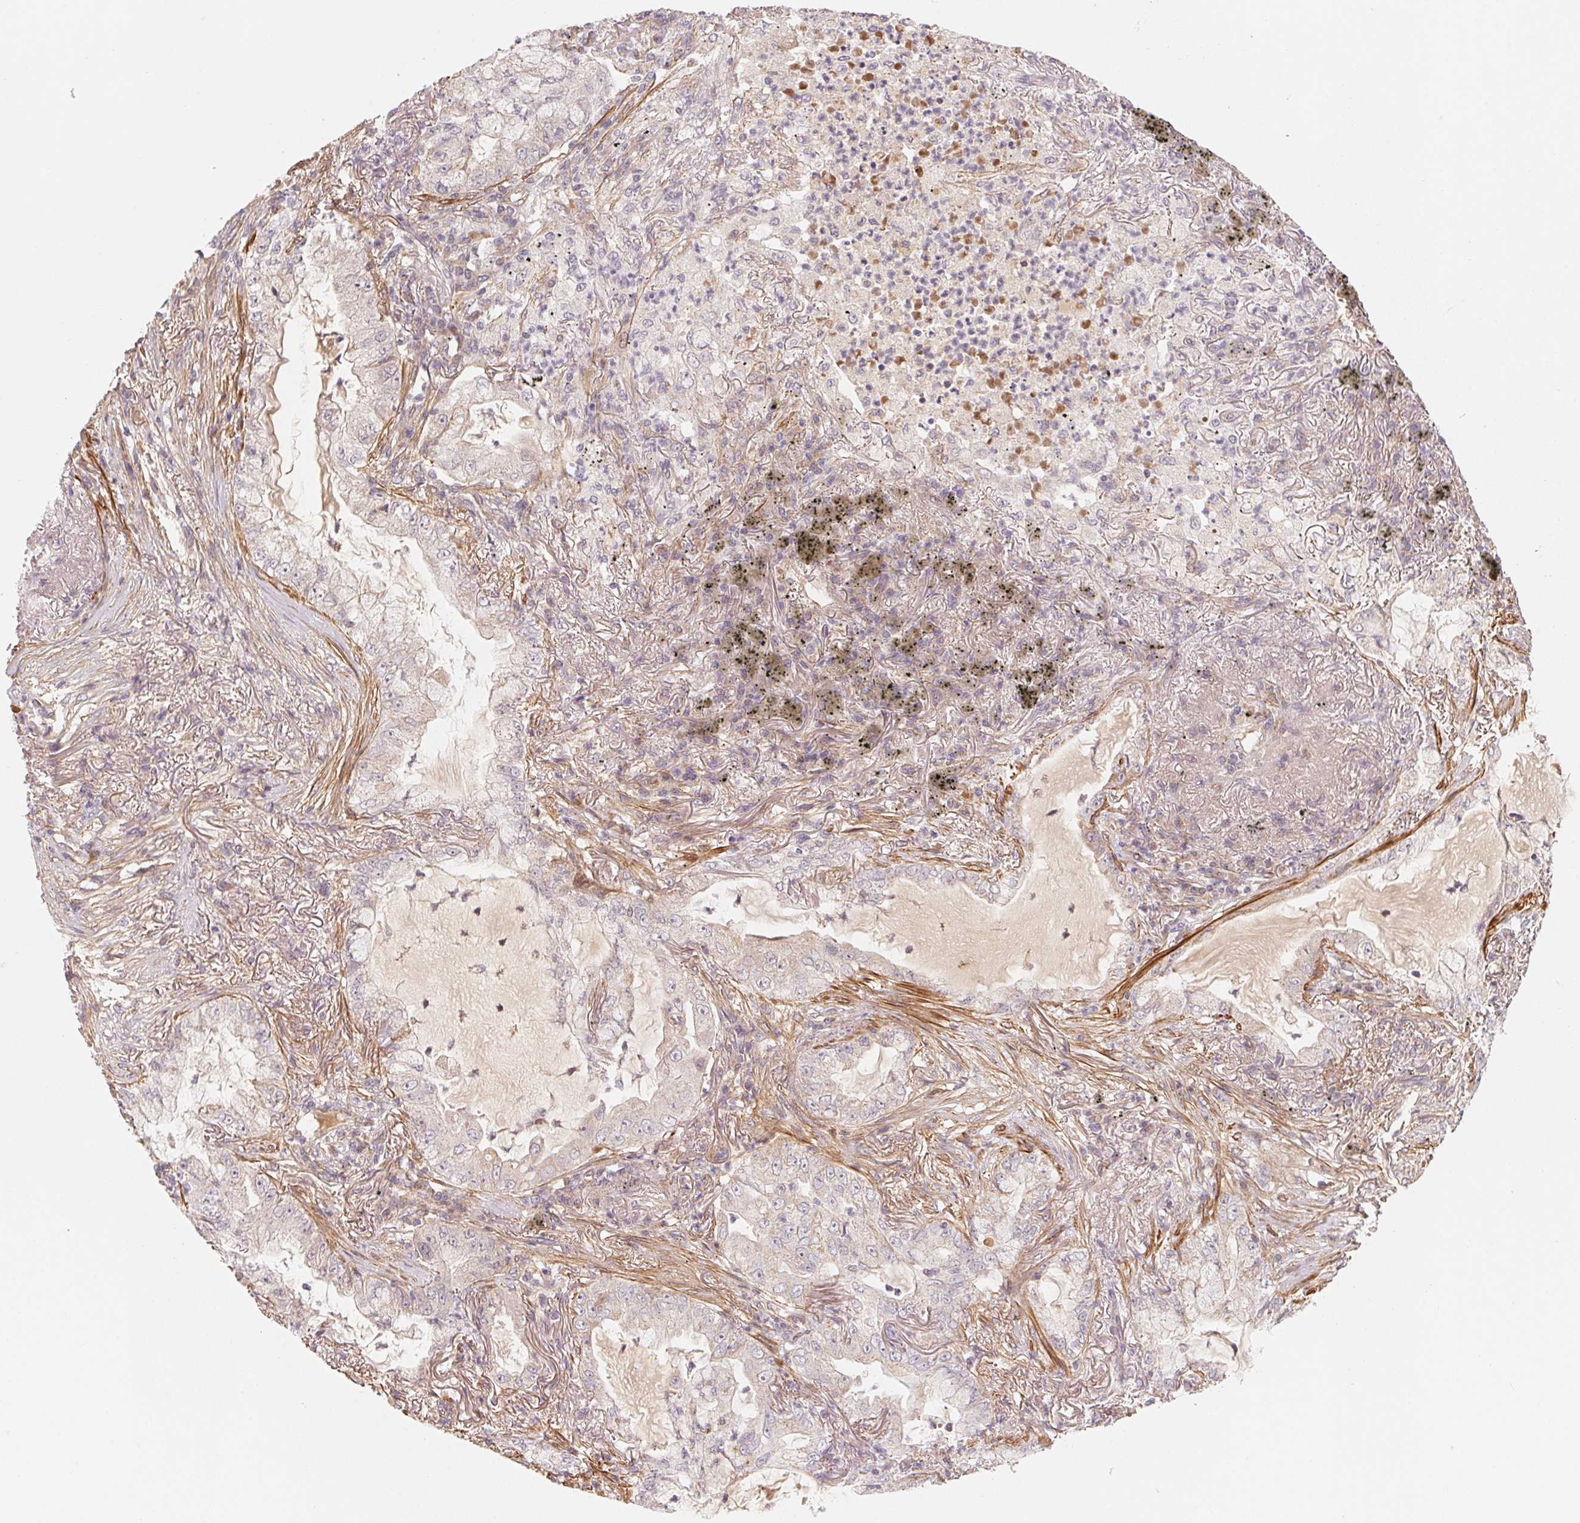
{"staining": {"intensity": "negative", "quantity": "none", "location": "none"}, "tissue": "lung cancer", "cell_type": "Tumor cells", "image_type": "cancer", "snomed": [{"axis": "morphology", "description": "Adenocarcinoma, NOS"}, {"axis": "topography", "description": "Lung"}], "caption": "Tumor cells show no significant protein staining in lung cancer (adenocarcinoma).", "gene": "CCDC112", "patient": {"sex": "female", "age": 73}}